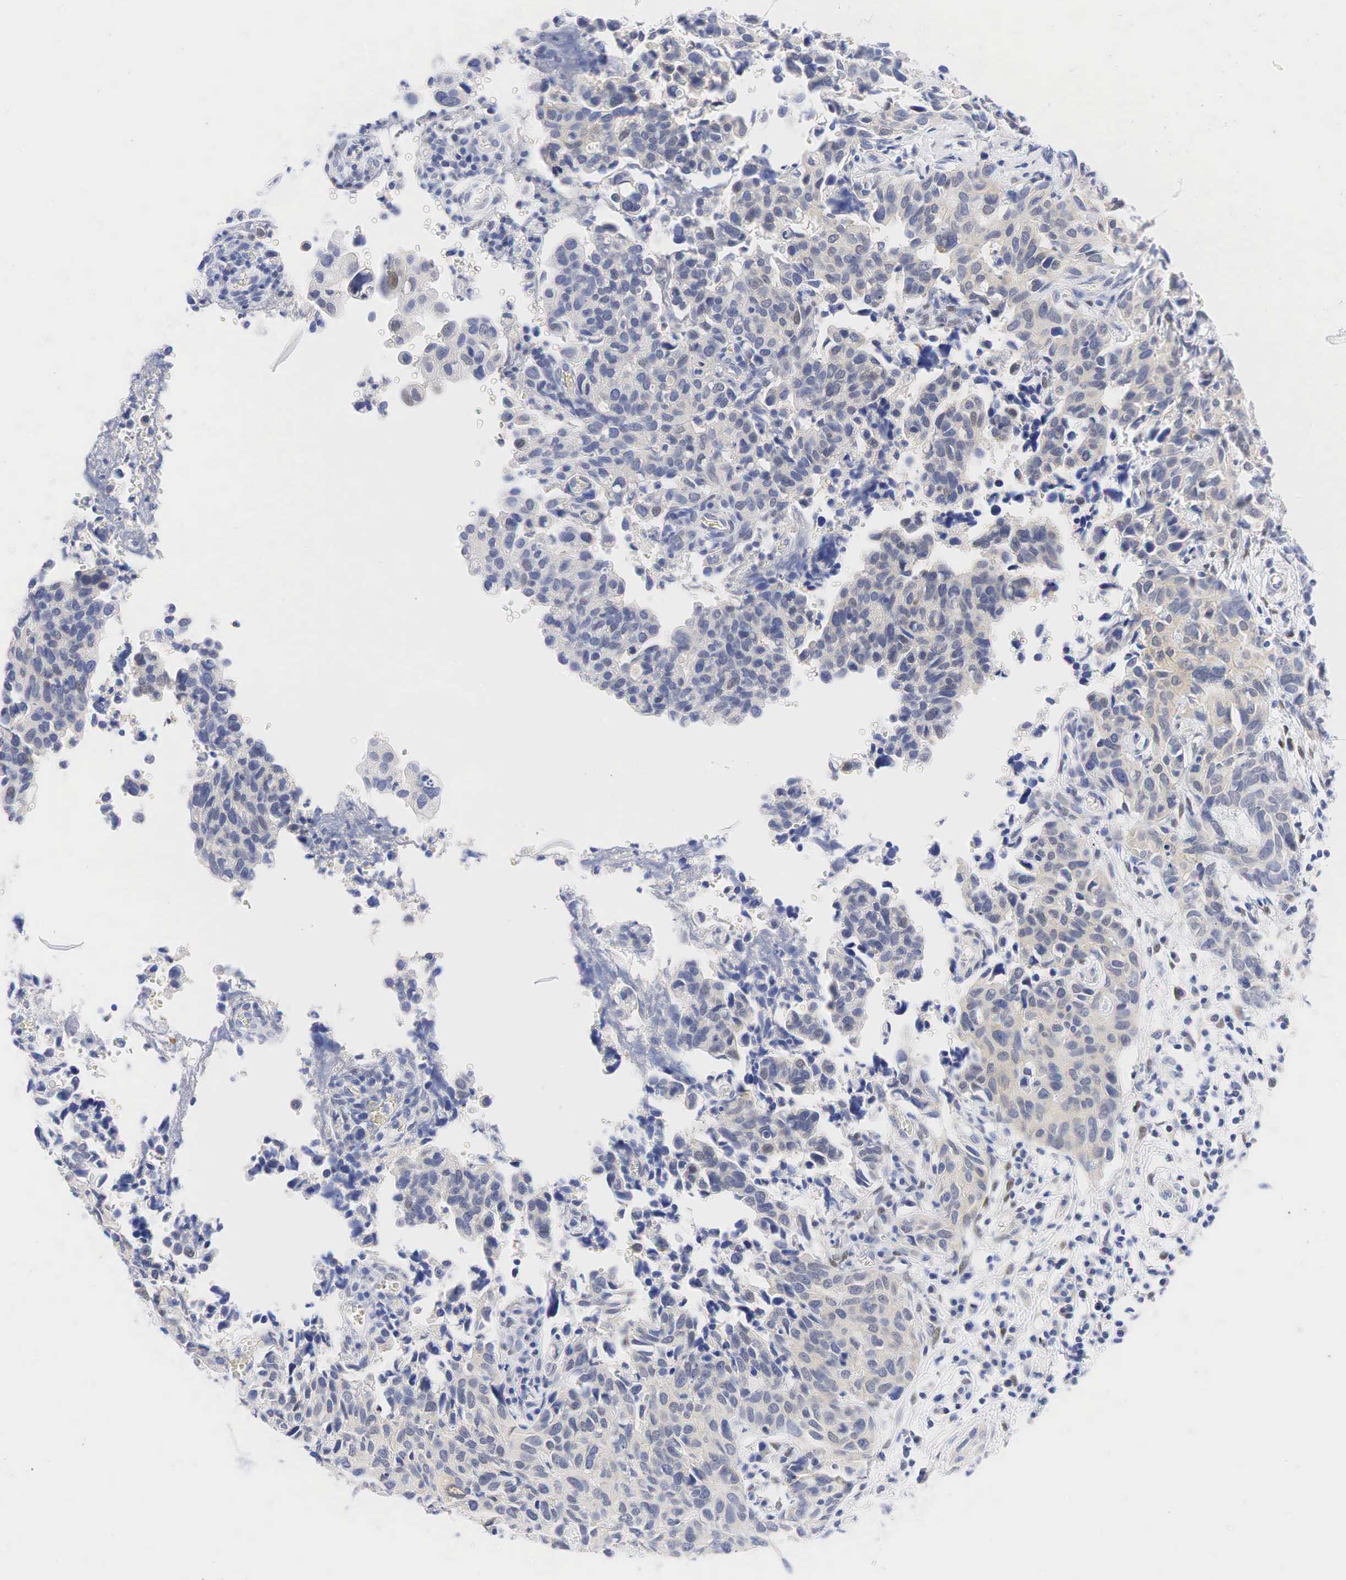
{"staining": {"intensity": "weak", "quantity": "25%-75%", "location": "cytoplasmic/membranous"}, "tissue": "cervical cancer", "cell_type": "Tumor cells", "image_type": "cancer", "snomed": [{"axis": "morphology", "description": "Normal tissue, NOS"}, {"axis": "morphology", "description": "Squamous cell carcinoma, NOS"}, {"axis": "topography", "description": "Cervix"}], "caption": "Human cervical cancer stained for a protein (brown) reveals weak cytoplasmic/membranous positive positivity in approximately 25%-75% of tumor cells.", "gene": "AR", "patient": {"sex": "female", "age": 45}}